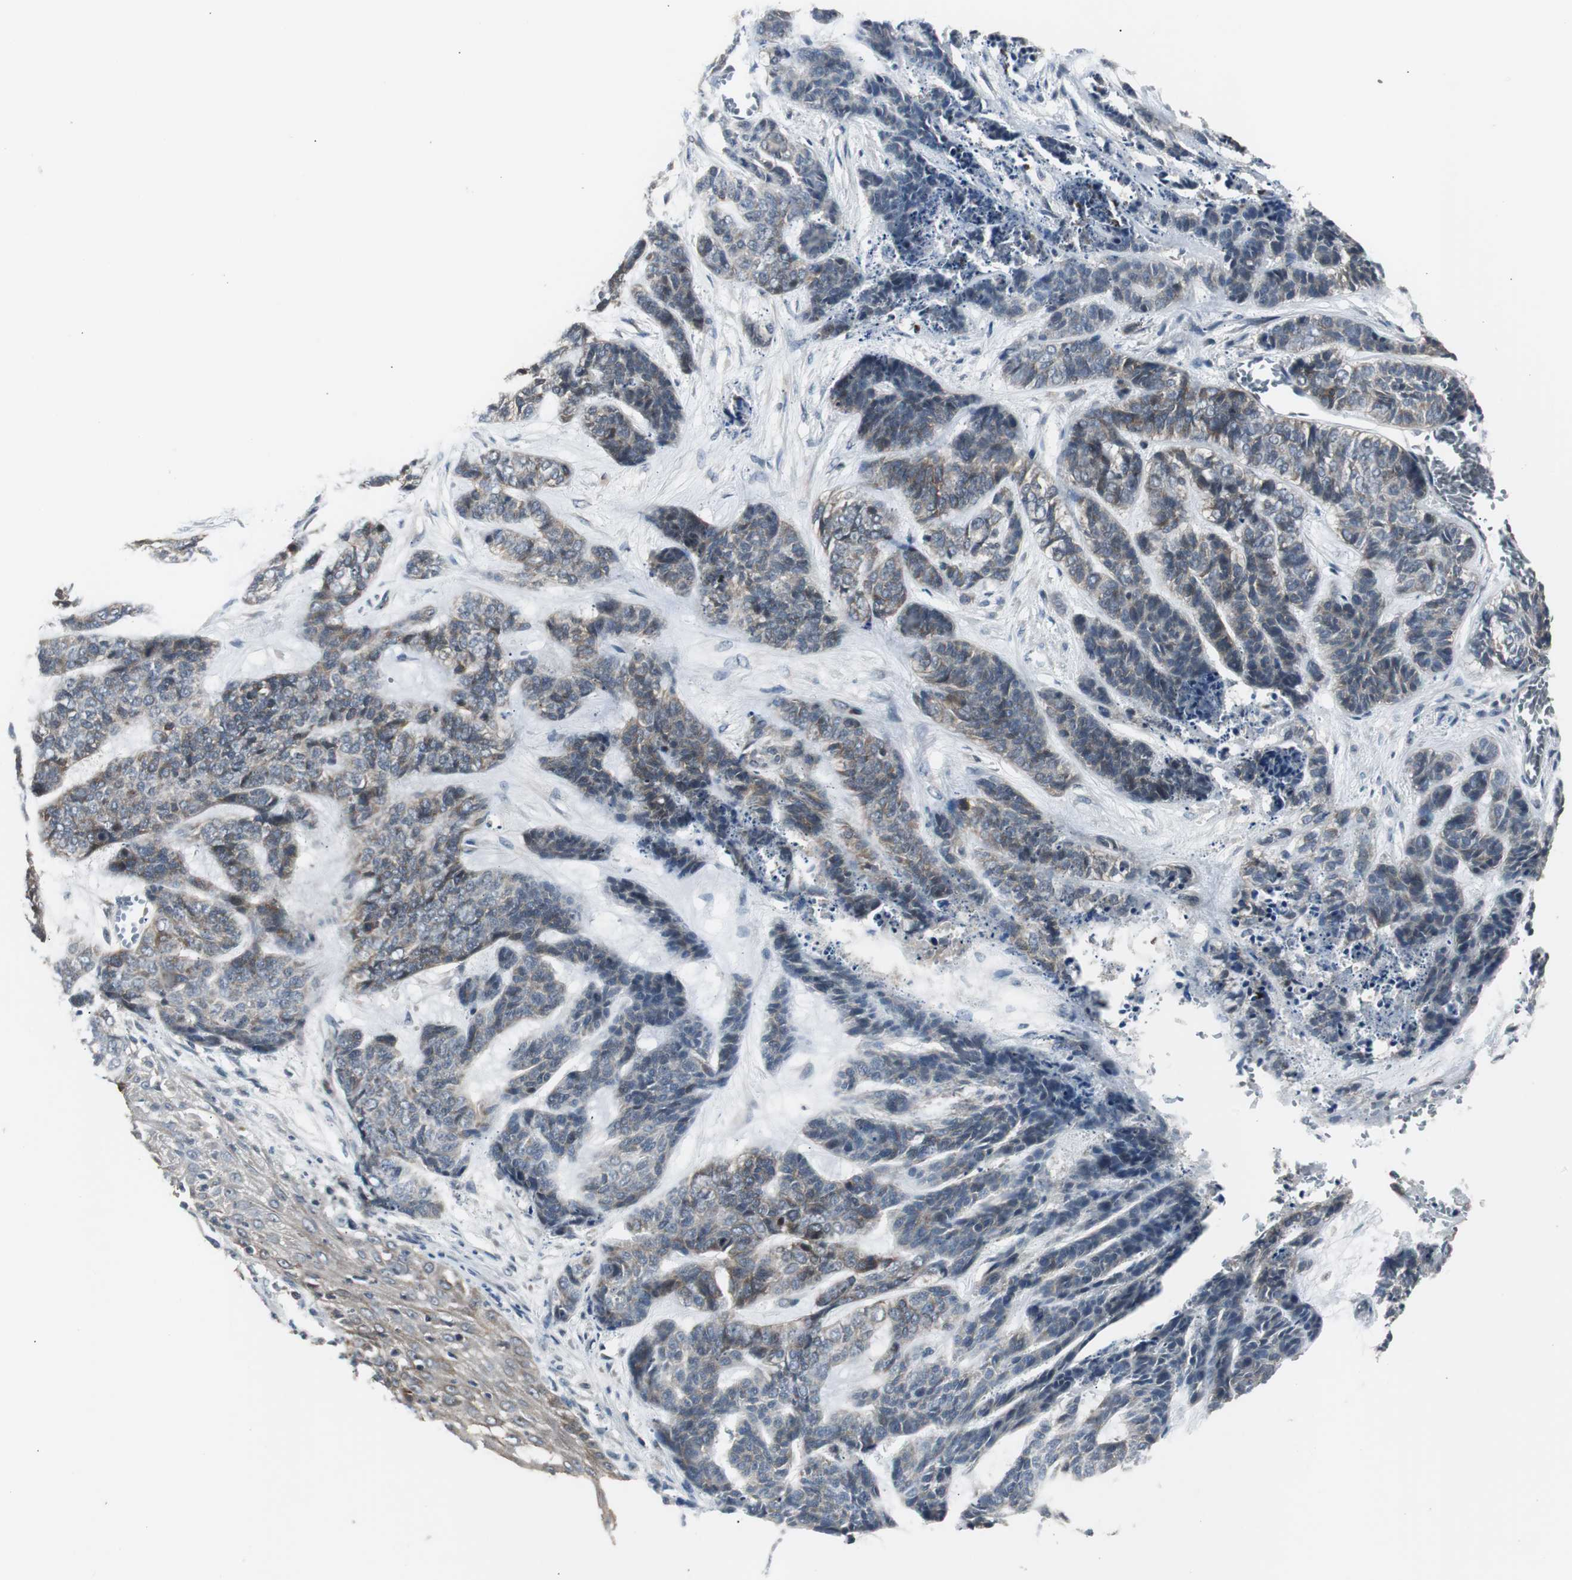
{"staining": {"intensity": "weak", "quantity": "25%-75%", "location": "cytoplasmic/membranous"}, "tissue": "skin cancer", "cell_type": "Tumor cells", "image_type": "cancer", "snomed": [{"axis": "morphology", "description": "Basal cell carcinoma"}, {"axis": "topography", "description": "Skin"}], "caption": "Brown immunohistochemical staining in human skin basal cell carcinoma shows weak cytoplasmic/membranous expression in approximately 25%-75% of tumor cells. Nuclei are stained in blue.", "gene": "ZMPSTE24", "patient": {"sex": "female", "age": 64}}